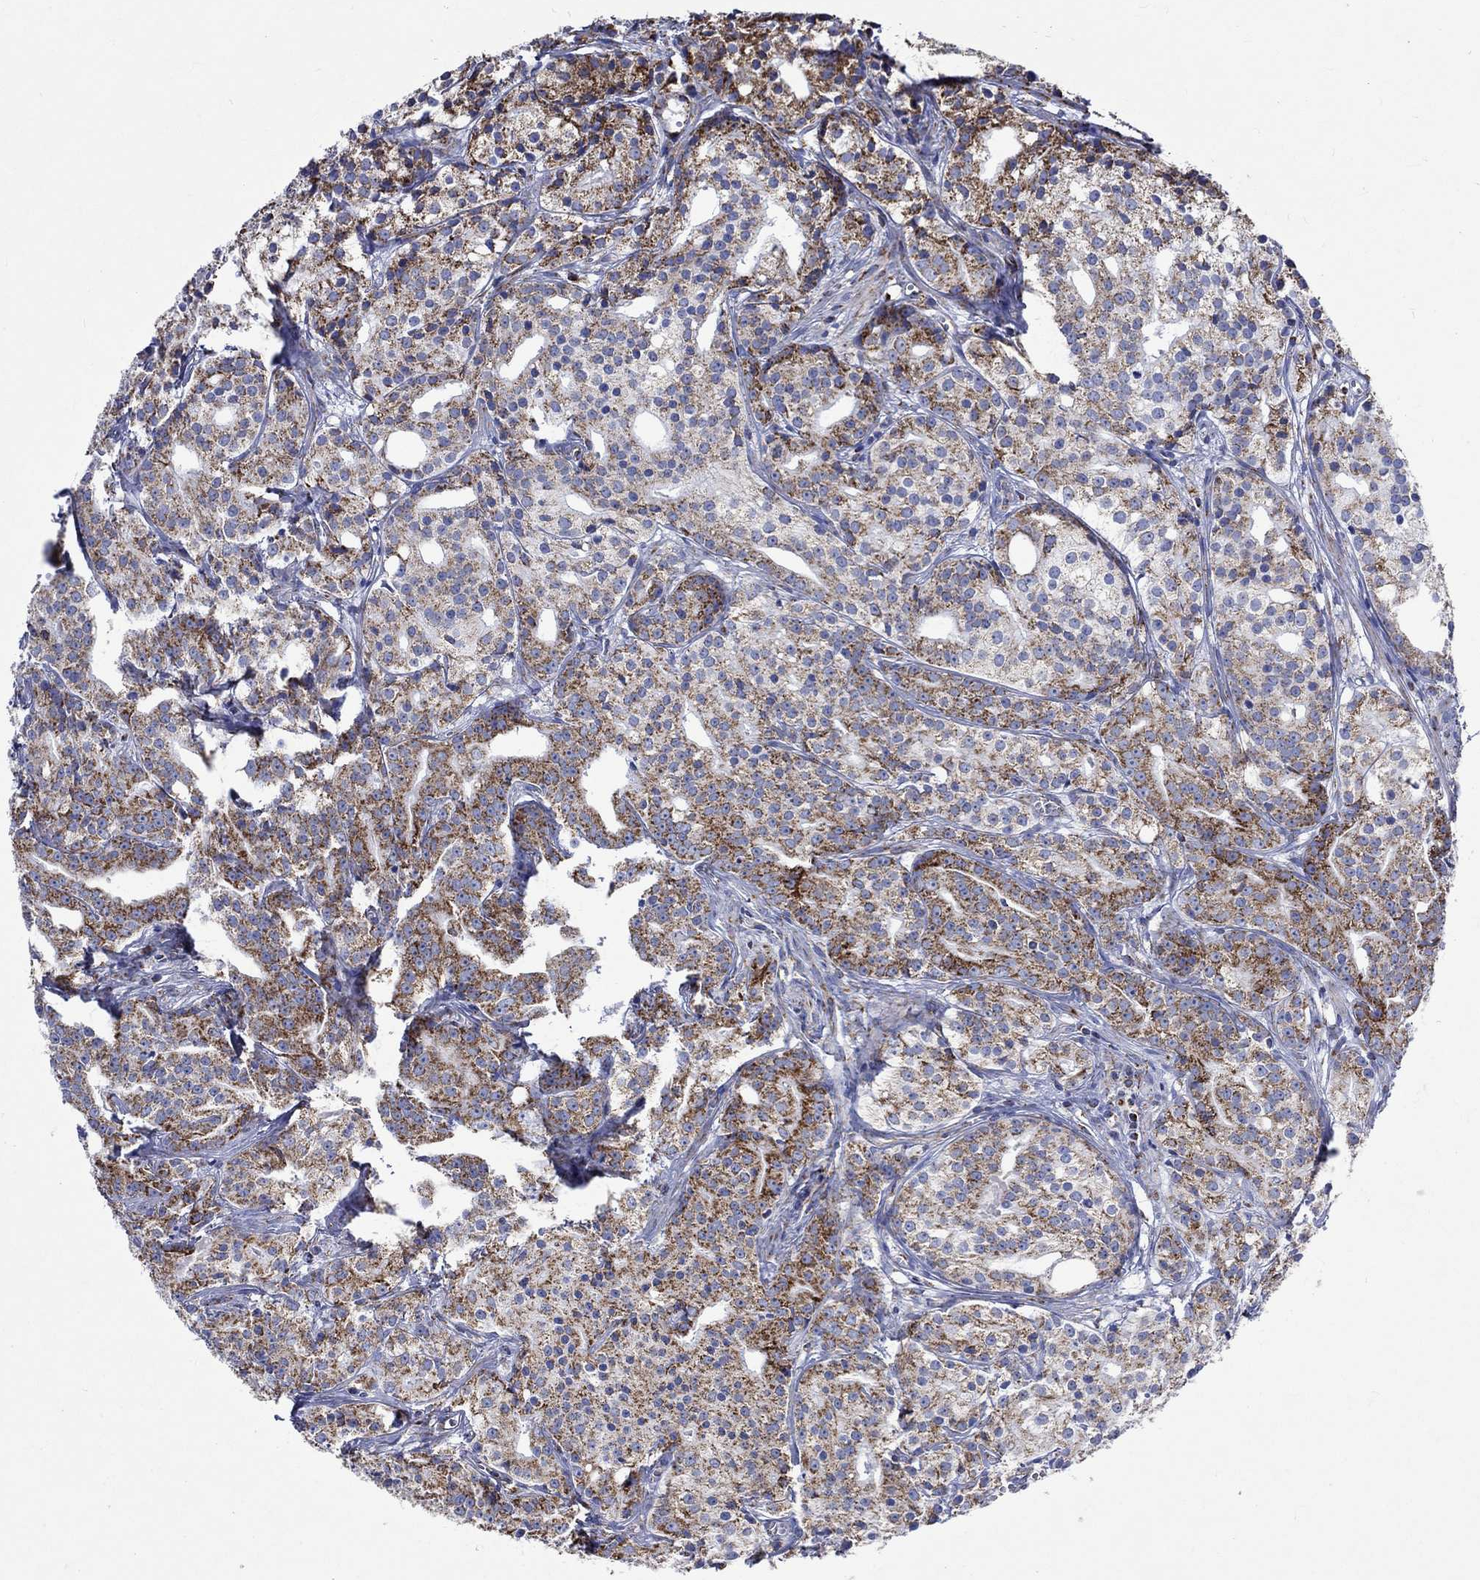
{"staining": {"intensity": "strong", "quantity": "25%-75%", "location": "cytoplasmic/membranous"}, "tissue": "prostate cancer", "cell_type": "Tumor cells", "image_type": "cancer", "snomed": [{"axis": "morphology", "description": "Adenocarcinoma, Medium grade"}, {"axis": "topography", "description": "Prostate"}], "caption": "Protein expression analysis of prostate cancer (medium-grade adenocarcinoma) shows strong cytoplasmic/membranous expression in about 25%-75% of tumor cells.", "gene": "RCE1", "patient": {"sex": "male", "age": 74}}